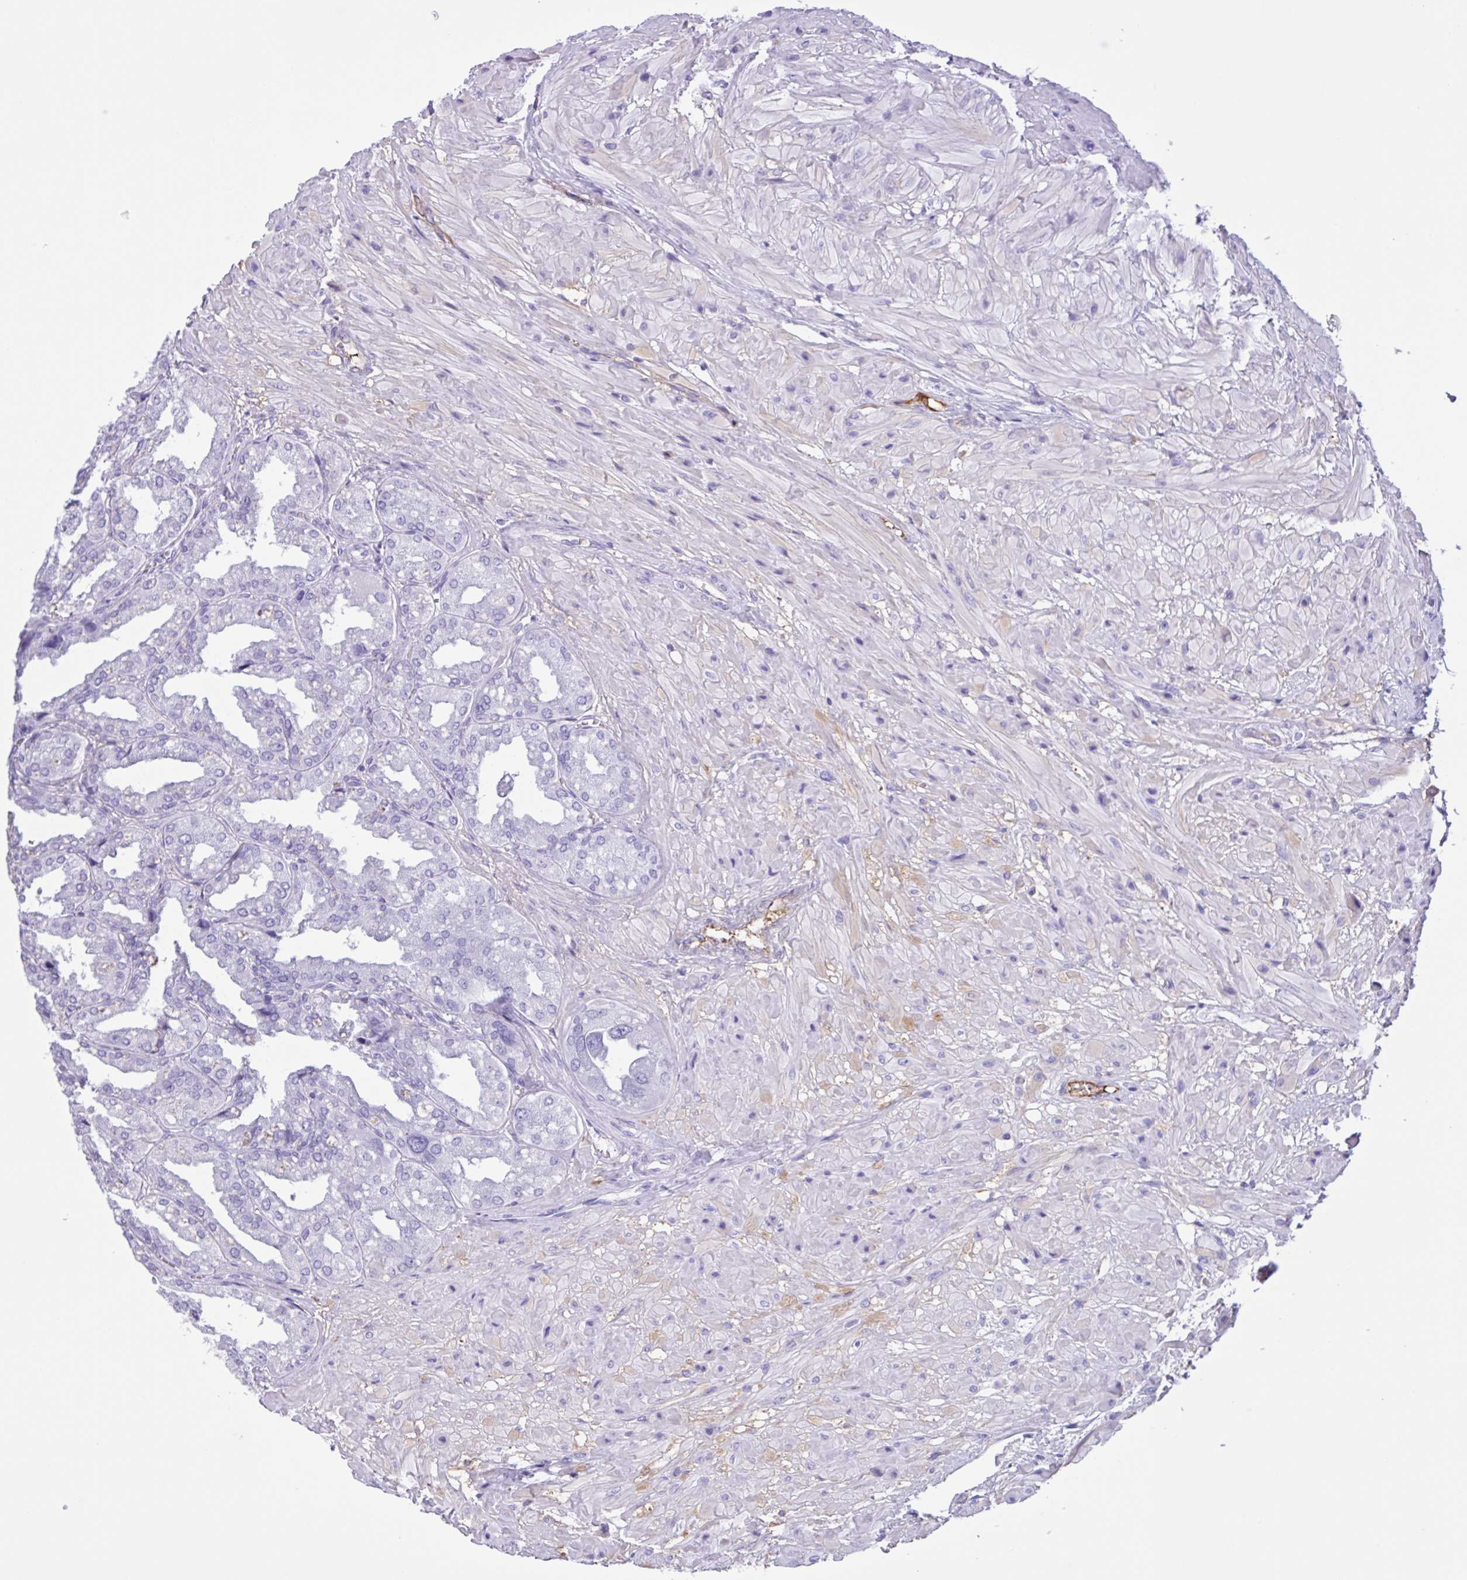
{"staining": {"intensity": "moderate", "quantity": "<25%", "location": "cytoplasmic/membranous"}, "tissue": "seminal vesicle", "cell_type": "Glandular cells", "image_type": "normal", "snomed": [{"axis": "morphology", "description": "Normal tissue, NOS"}, {"axis": "topography", "description": "Seminal veicle"}], "caption": "Immunohistochemical staining of benign seminal vesicle displays moderate cytoplasmic/membranous protein staining in approximately <25% of glandular cells.", "gene": "LARGE2", "patient": {"sex": "male", "age": 55}}